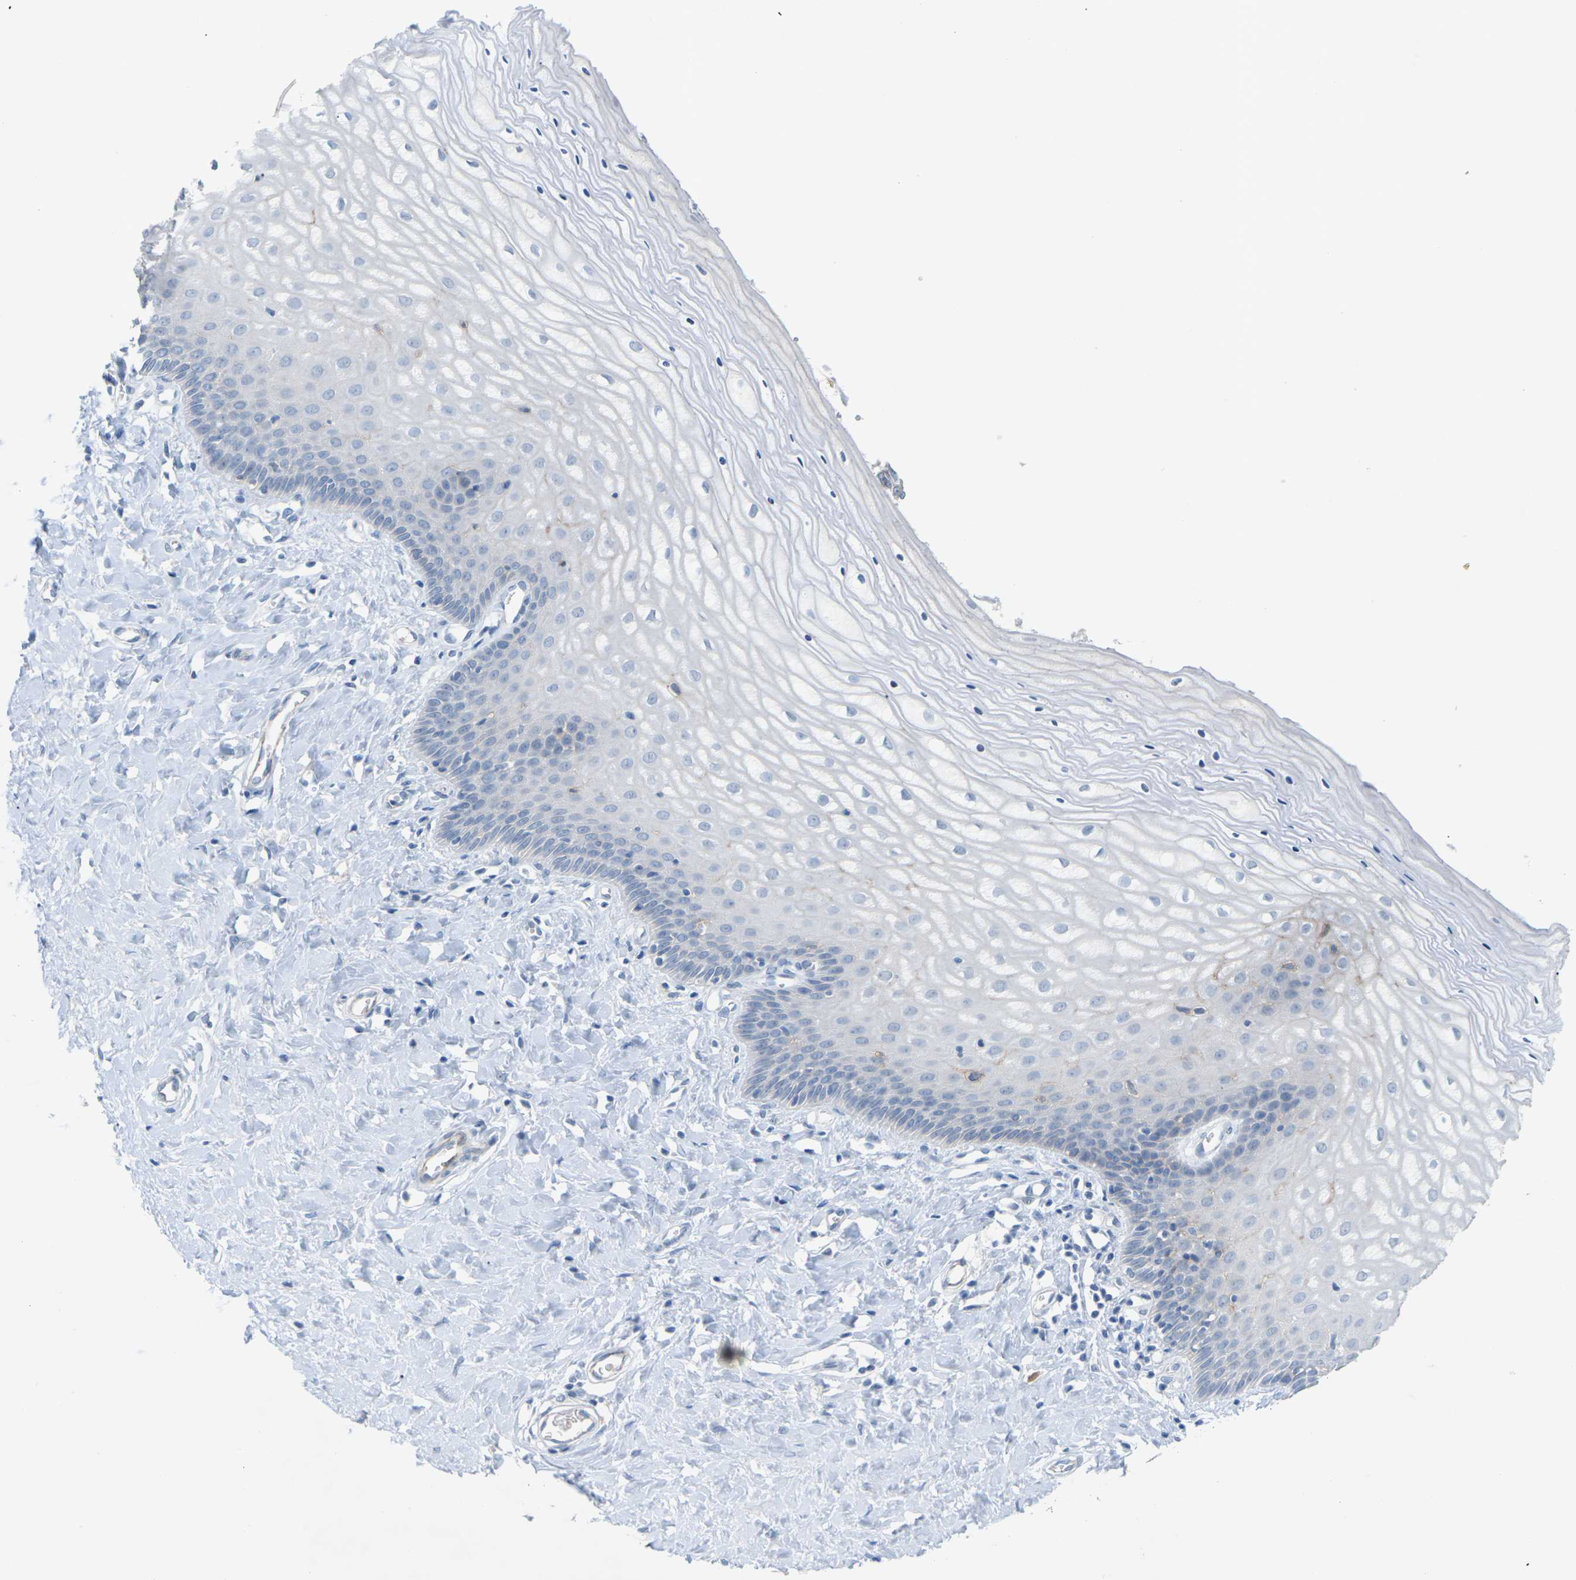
{"staining": {"intensity": "negative", "quantity": "none", "location": "none"}, "tissue": "cervix", "cell_type": "Squamous epithelial cells", "image_type": "normal", "snomed": [{"axis": "morphology", "description": "Normal tissue, NOS"}, {"axis": "topography", "description": "Cervix"}], "caption": "Human cervix stained for a protein using immunohistochemistry reveals no staining in squamous epithelial cells.", "gene": "CLDN3", "patient": {"sex": "female", "age": 55}}